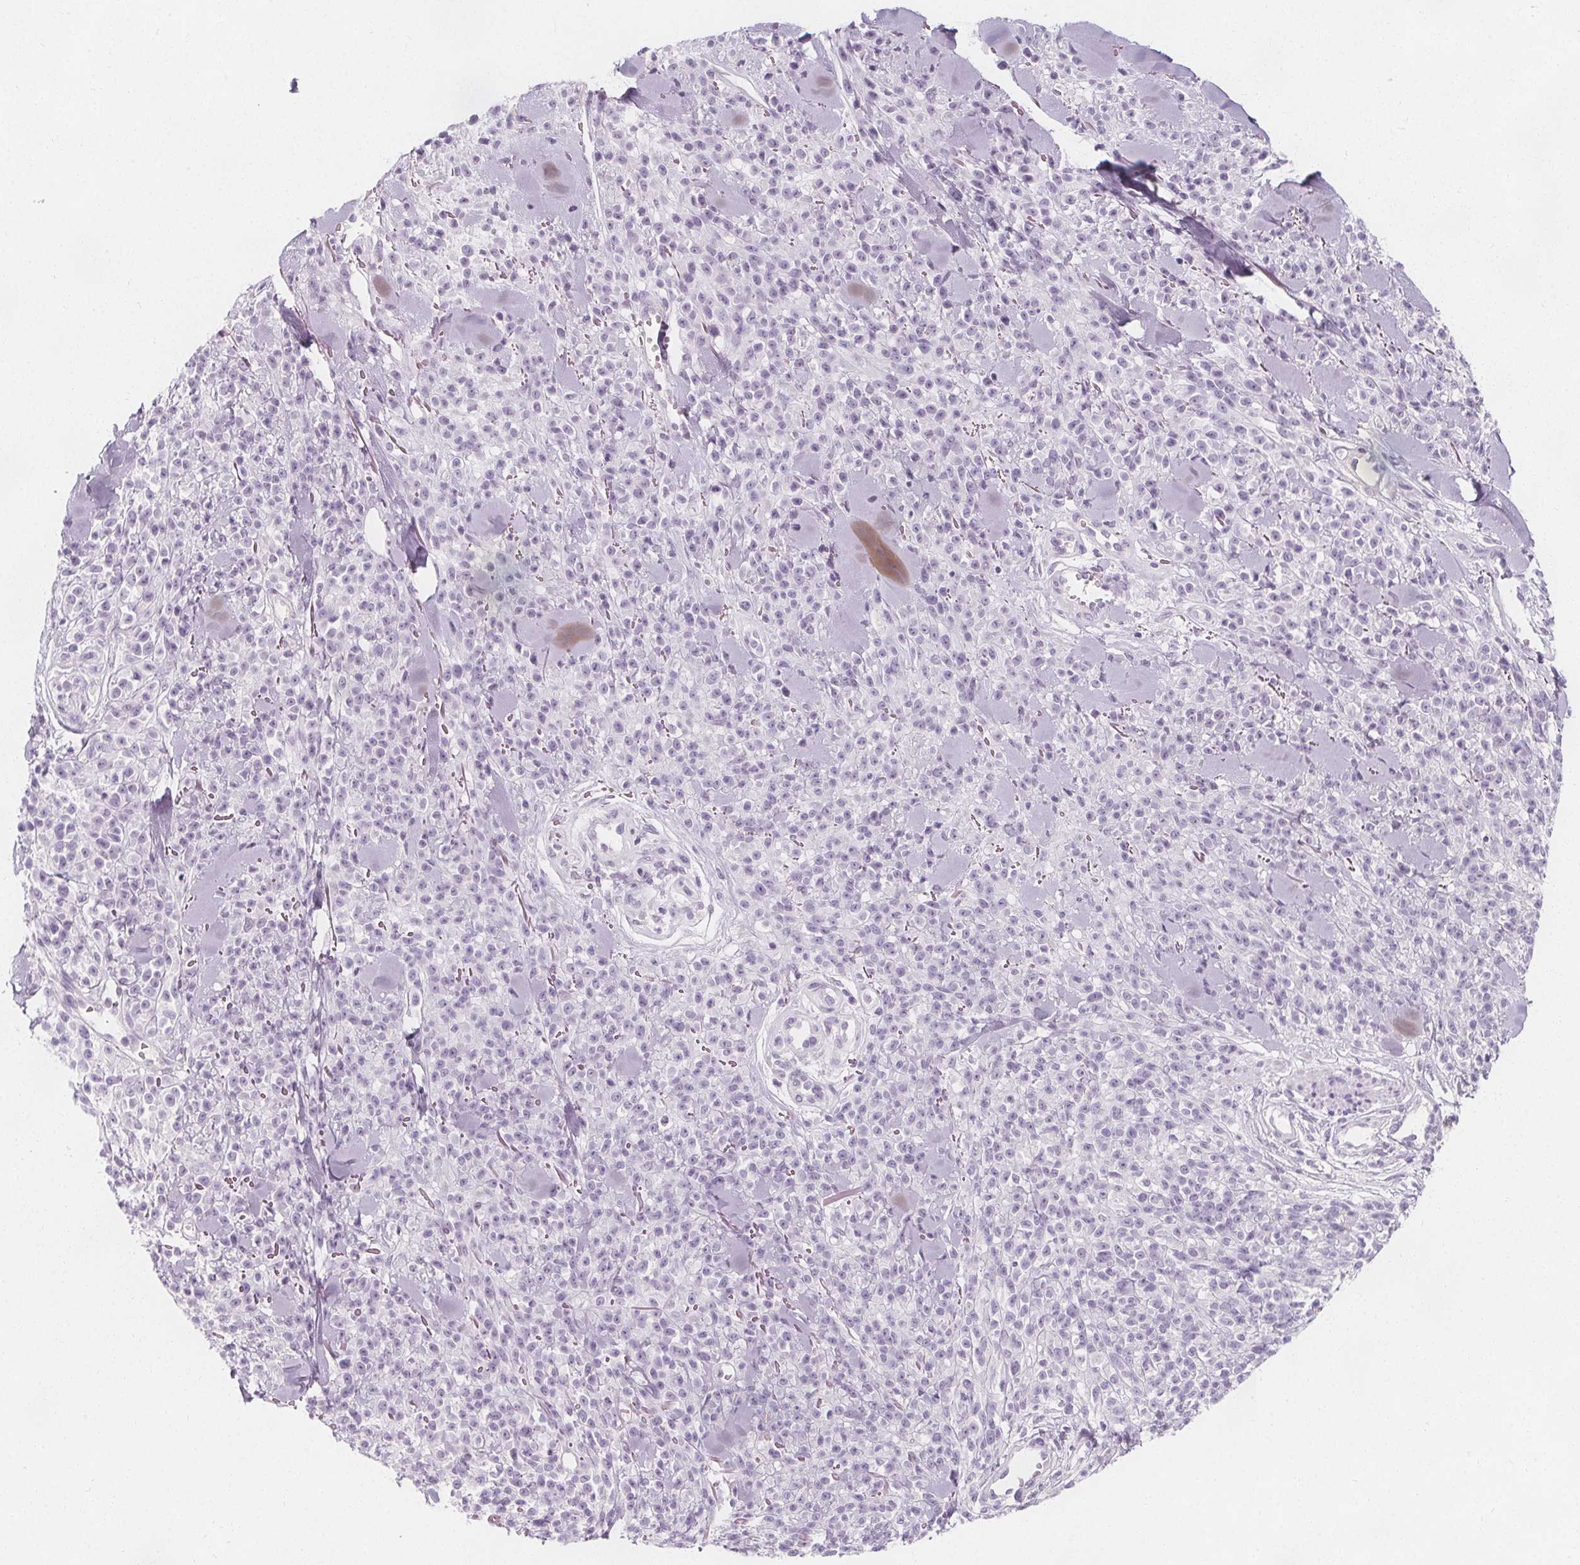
{"staining": {"intensity": "negative", "quantity": "none", "location": "none"}, "tissue": "melanoma", "cell_type": "Tumor cells", "image_type": "cancer", "snomed": [{"axis": "morphology", "description": "Malignant melanoma, NOS"}, {"axis": "topography", "description": "Skin"}, {"axis": "topography", "description": "Skin of trunk"}], "caption": "Melanoma stained for a protein using immunohistochemistry (IHC) displays no positivity tumor cells.", "gene": "UGP2", "patient": {"sex": "male", "age": 74}}